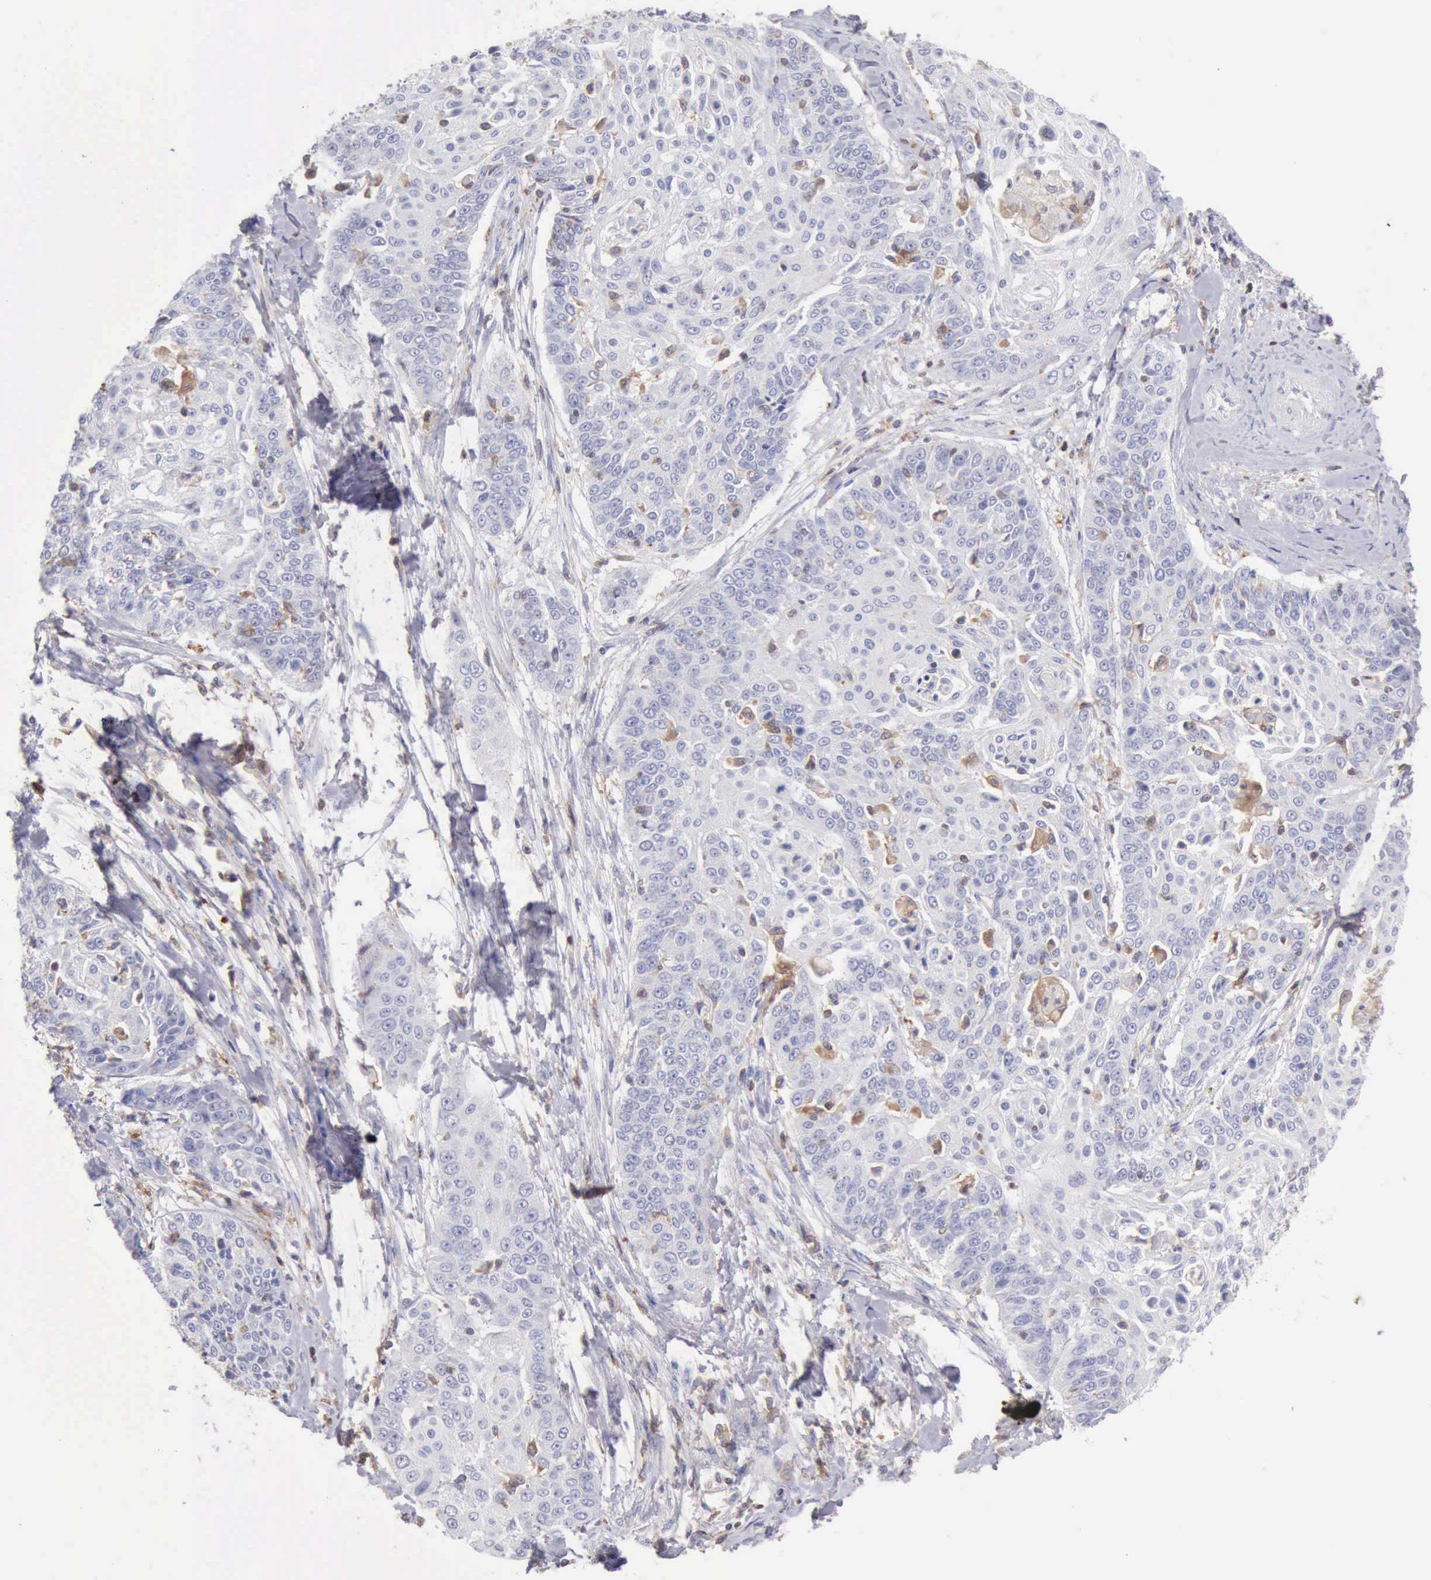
{"staining": {"intensity": "negative", "quantity": "none", "location": "none"}, "tissue": "cervical cancer", "cell_type": "Tumor cells", "image_type": "cancer", "snomed": [{"axis": "morphology", "description": "Squamous cell carcinoma, NOS"}, {"axis": "topography", "description": "Cervix"}], "caption": "IHC of human cervical squamous cell carcinoma displays no staining in tumor cells. (DAB IHC visualized using brightfield microscopy, high magnification).", "gene": "SASH3", "patient": {"sex": "female", "age": 64}}